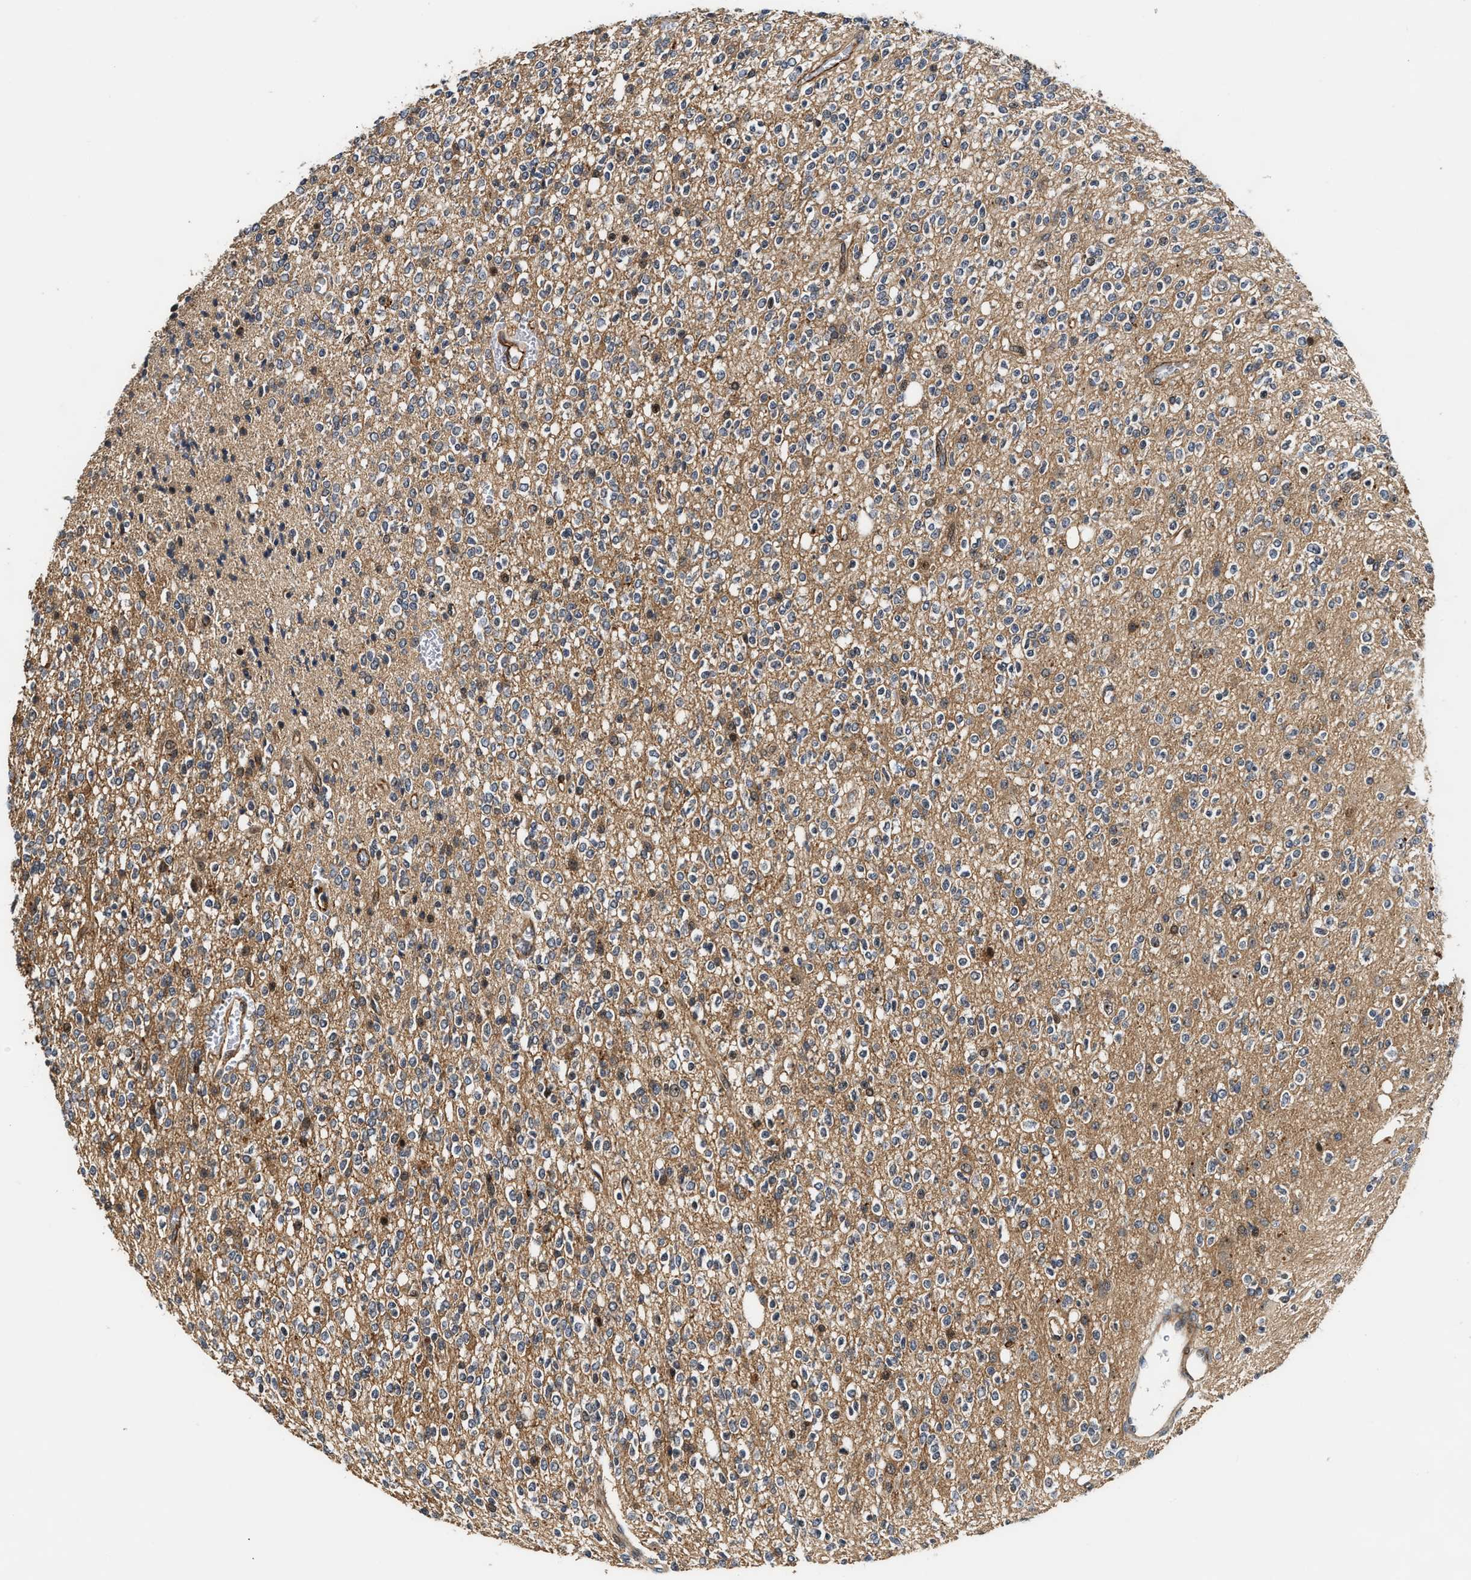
{"staining": {"intensity": "weak", "quantity": "<25%", "location": "cytoplasmic/membranous"}, "tissue": "glioma", "cell_type": "Tumor cells", "image_type": "cancer", "snomed": [{"axis": "morphology", "description": "Glioma, malignant, High grade"}, {"axis": "topography", "description": "Brain"}], "caption": "The micrograph reveals no significant expression in tumor cells of malignant glioma (high-grade). (Brightfield microscopy of DAB (3,3'-diaminobenzidine) IHC at high magnification).", "gene": "ALDH3A2", "patient": {"sex": "male", "age": 34}}